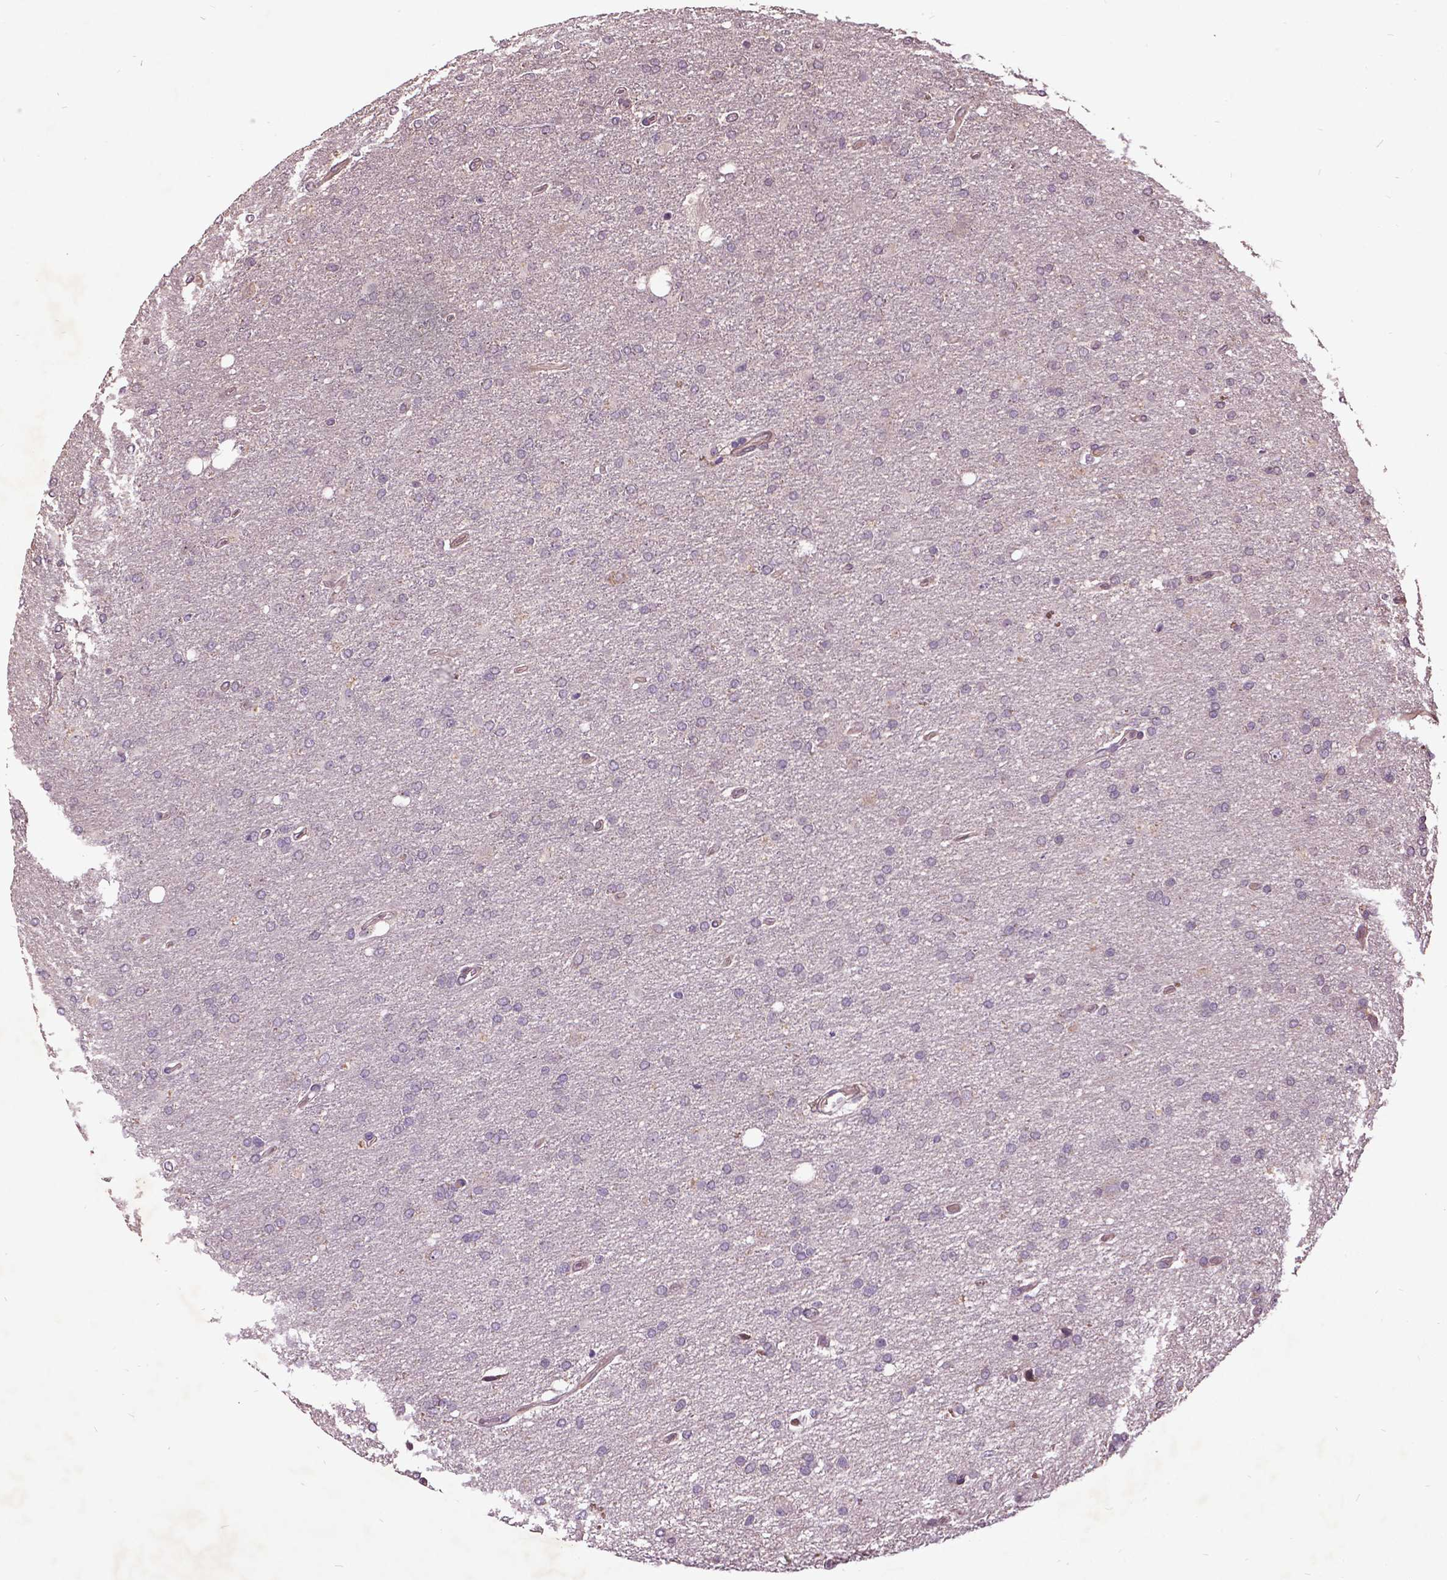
{"staining": {"intensity": "negative", "quantity": "none", "location": "none"}, "tissue": "glioma", "cell_type": "Tumor cells", "image_type": "cancer", "snomed": [{"axis": "morphology", "description": "Glioma, malignant, High grade"}, {"axis": "topography", "description": "Cerebral cortex"}], "caption": "Tumor cells are negative for protein expression in human glioma.", "gene": "AP1S3", "patient": {"sex": "male", "age": 70}}